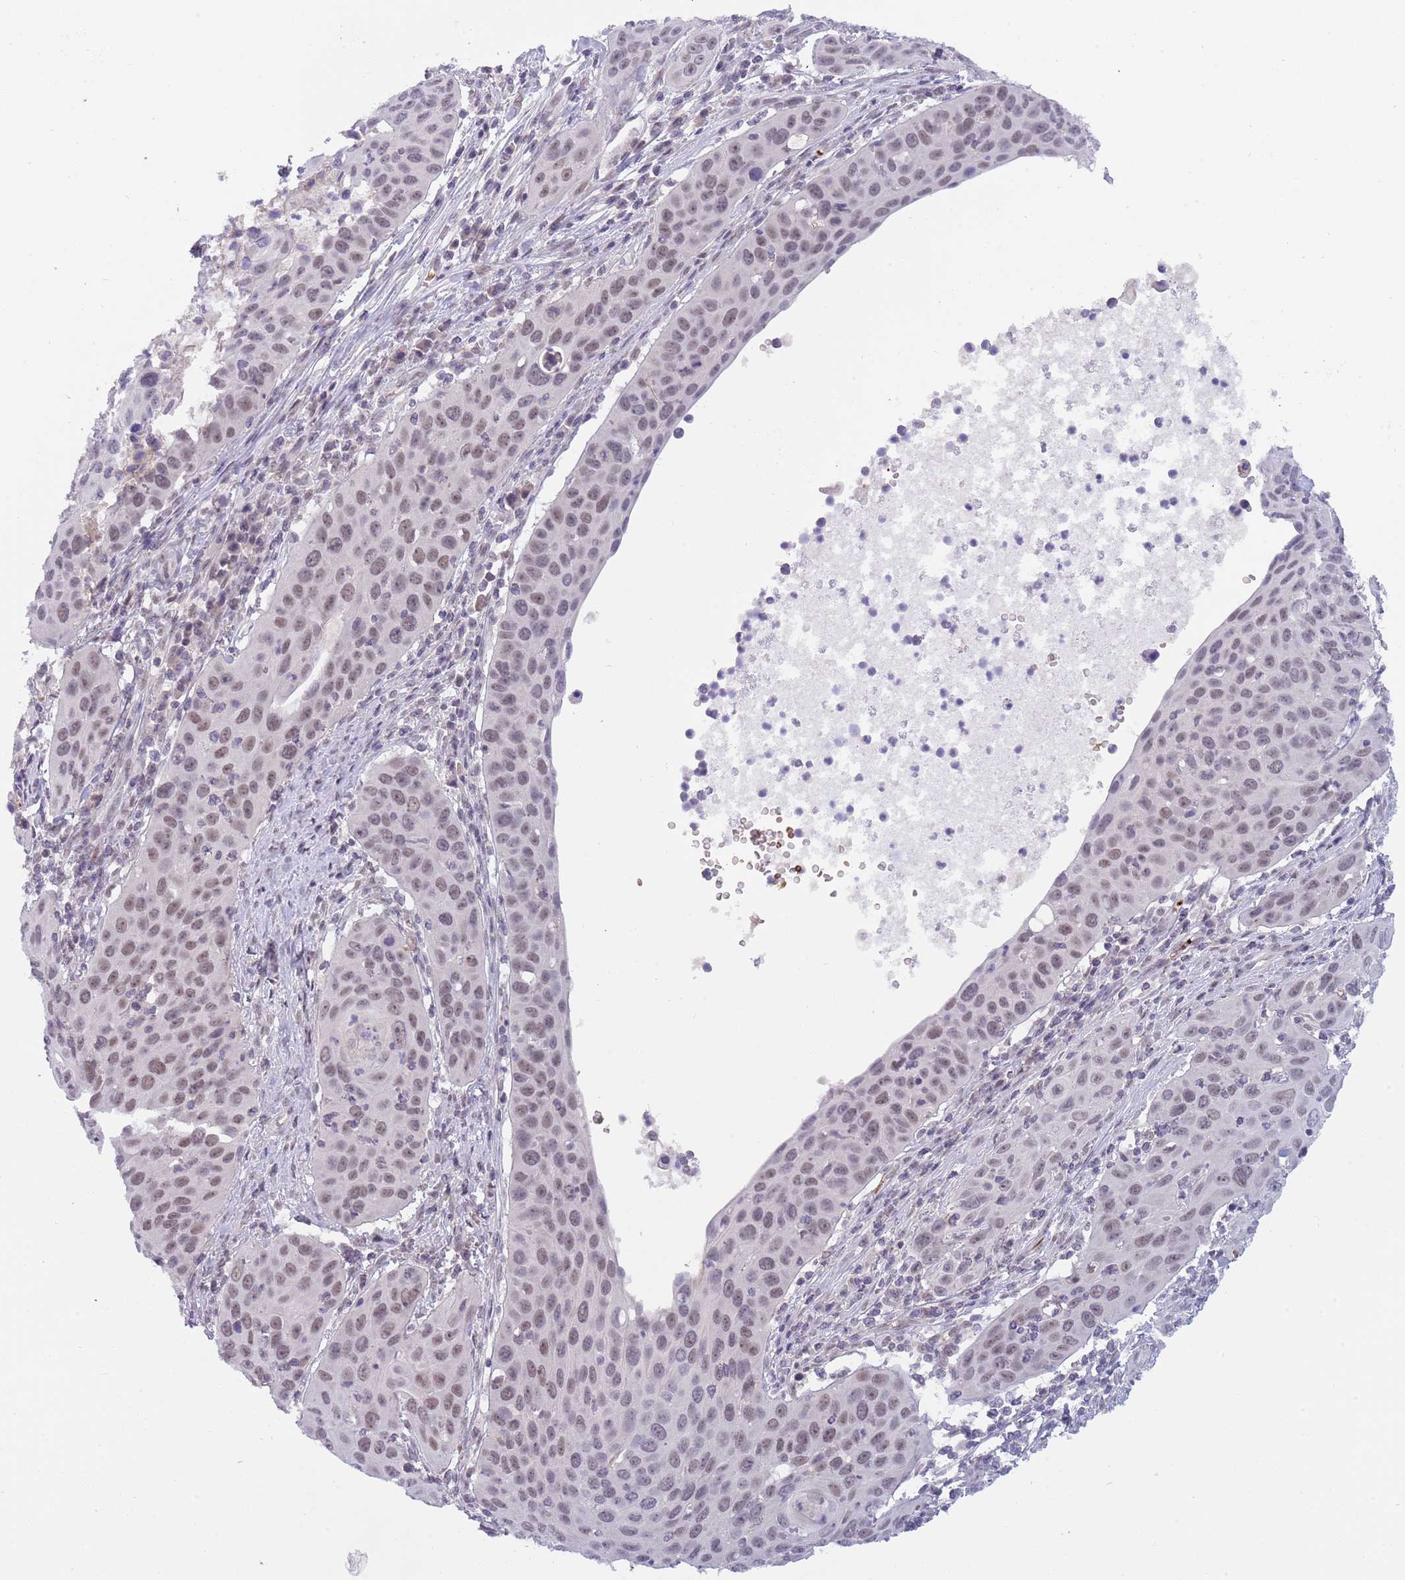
{"staining": {"intensity": "weak", "quantity": ">75%", "location": "nuclear"}, "tissue": "cervical cancer", "cell_type": "Tumor cells", "image_type": "cancer", "snomed": [{"axis": "morphology", "description": "Squamous cell carcinoma, NOS"}, {"axis": "topography", "description": "Cervix"}], "caption": "A photomicrograph of cervical cancer (squamous cell carcinoma) stained for a protein reveals weak nuclear brown staining in tumor cells.", "gene": "LYPD6B", "patient": {"sex": "female", "age": 36}}